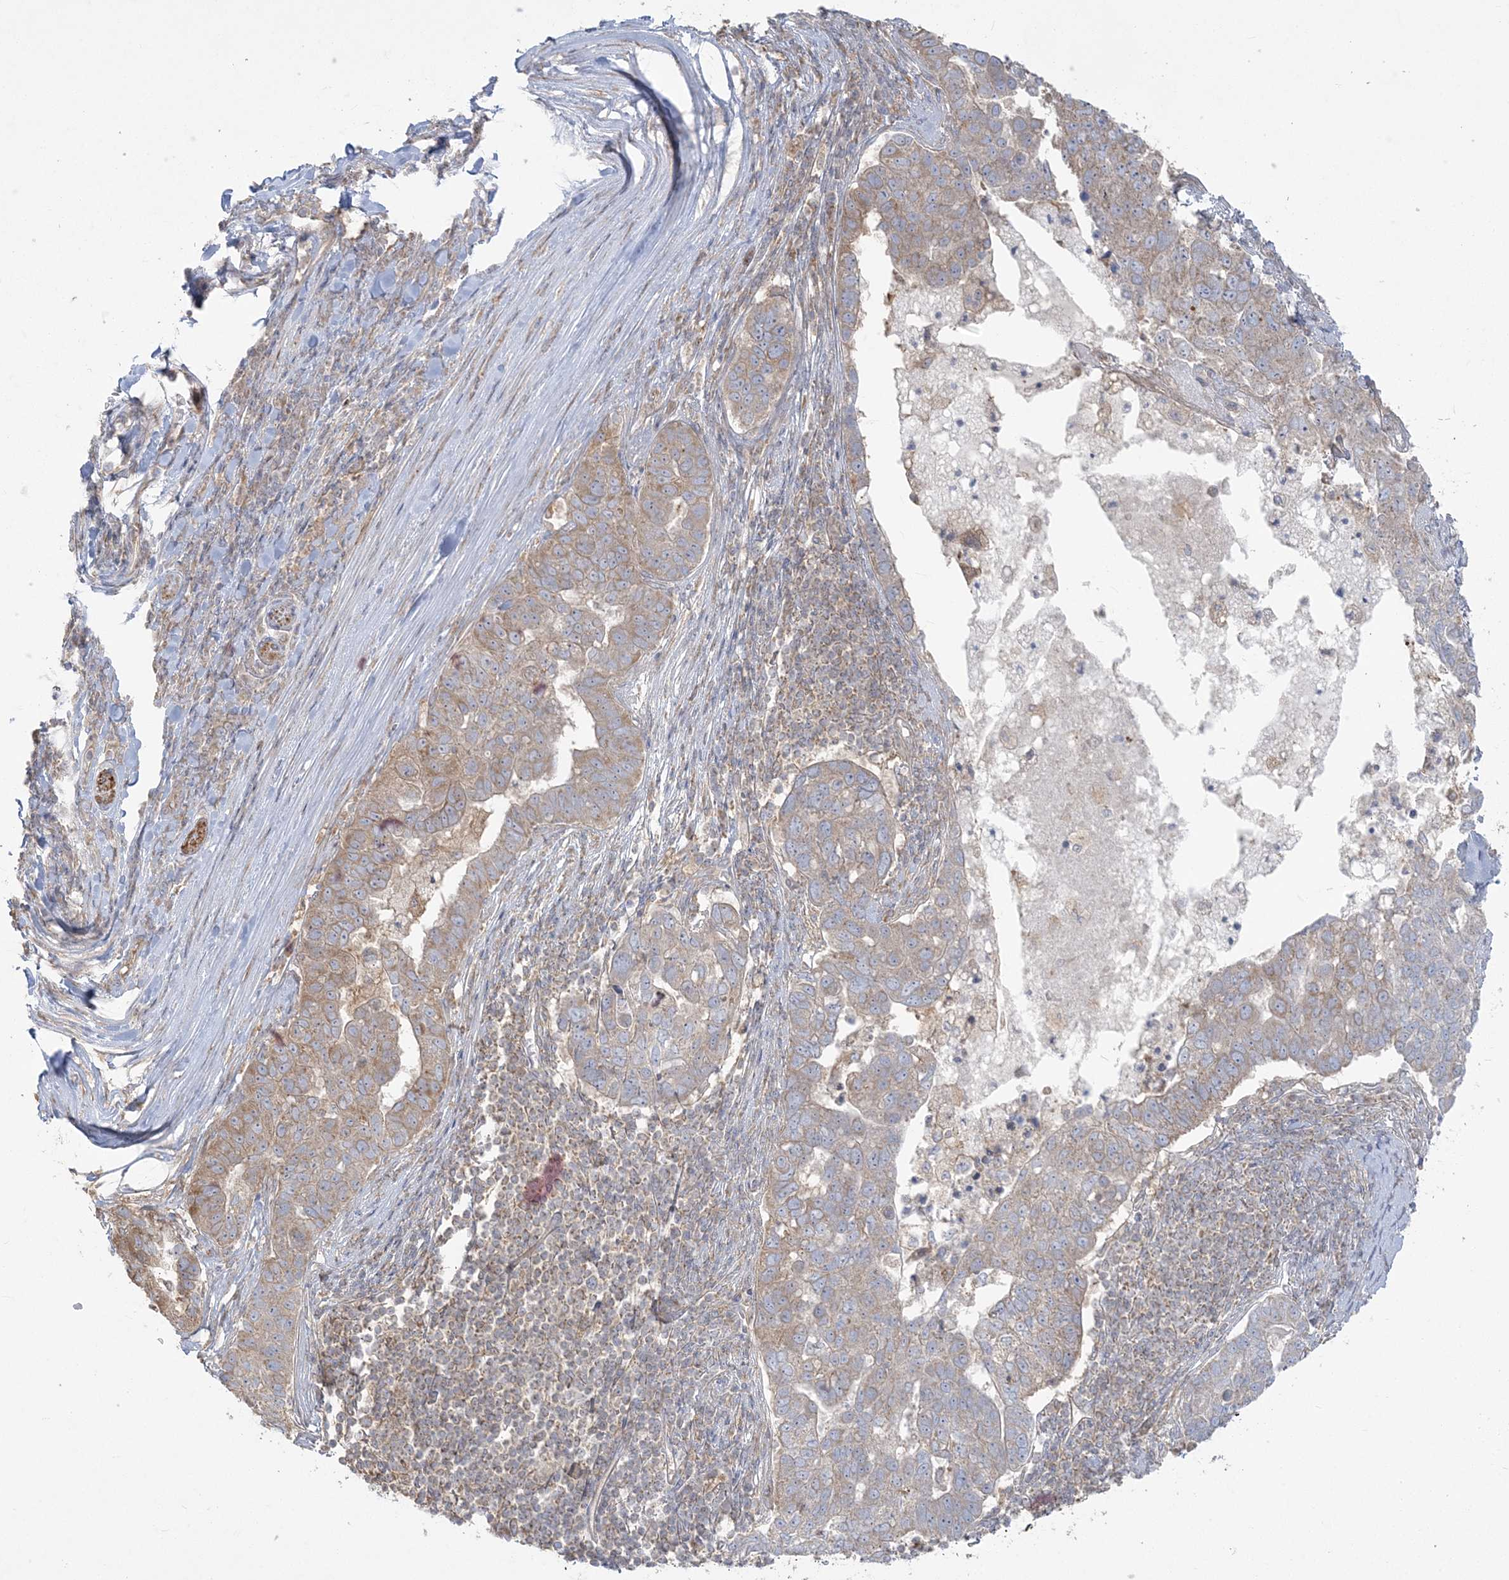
{"staining": {"intensity": "moderate", "quantity": ">75%", "location": "cytoplasmic/membranous"}, "tissue": "pancreatic cancer", "cell_type": "Tumor cells", "image_type": "cancer", "snomed": [{"axis": "morphology", "description": "Adenocarcinoma, NOS"}, {"axis": "topography", "description": "Pancreas"}], "caption": "A high-resolution image shows immunohistochemistry staining of pancreatic cancer (adenocarcinoma), which displays moderate cytoplasmic/membranous staining in approximately >75% of tumor cells.", "gene": "ZC3H6", "patient": {"sex": "female", "age": 61}}